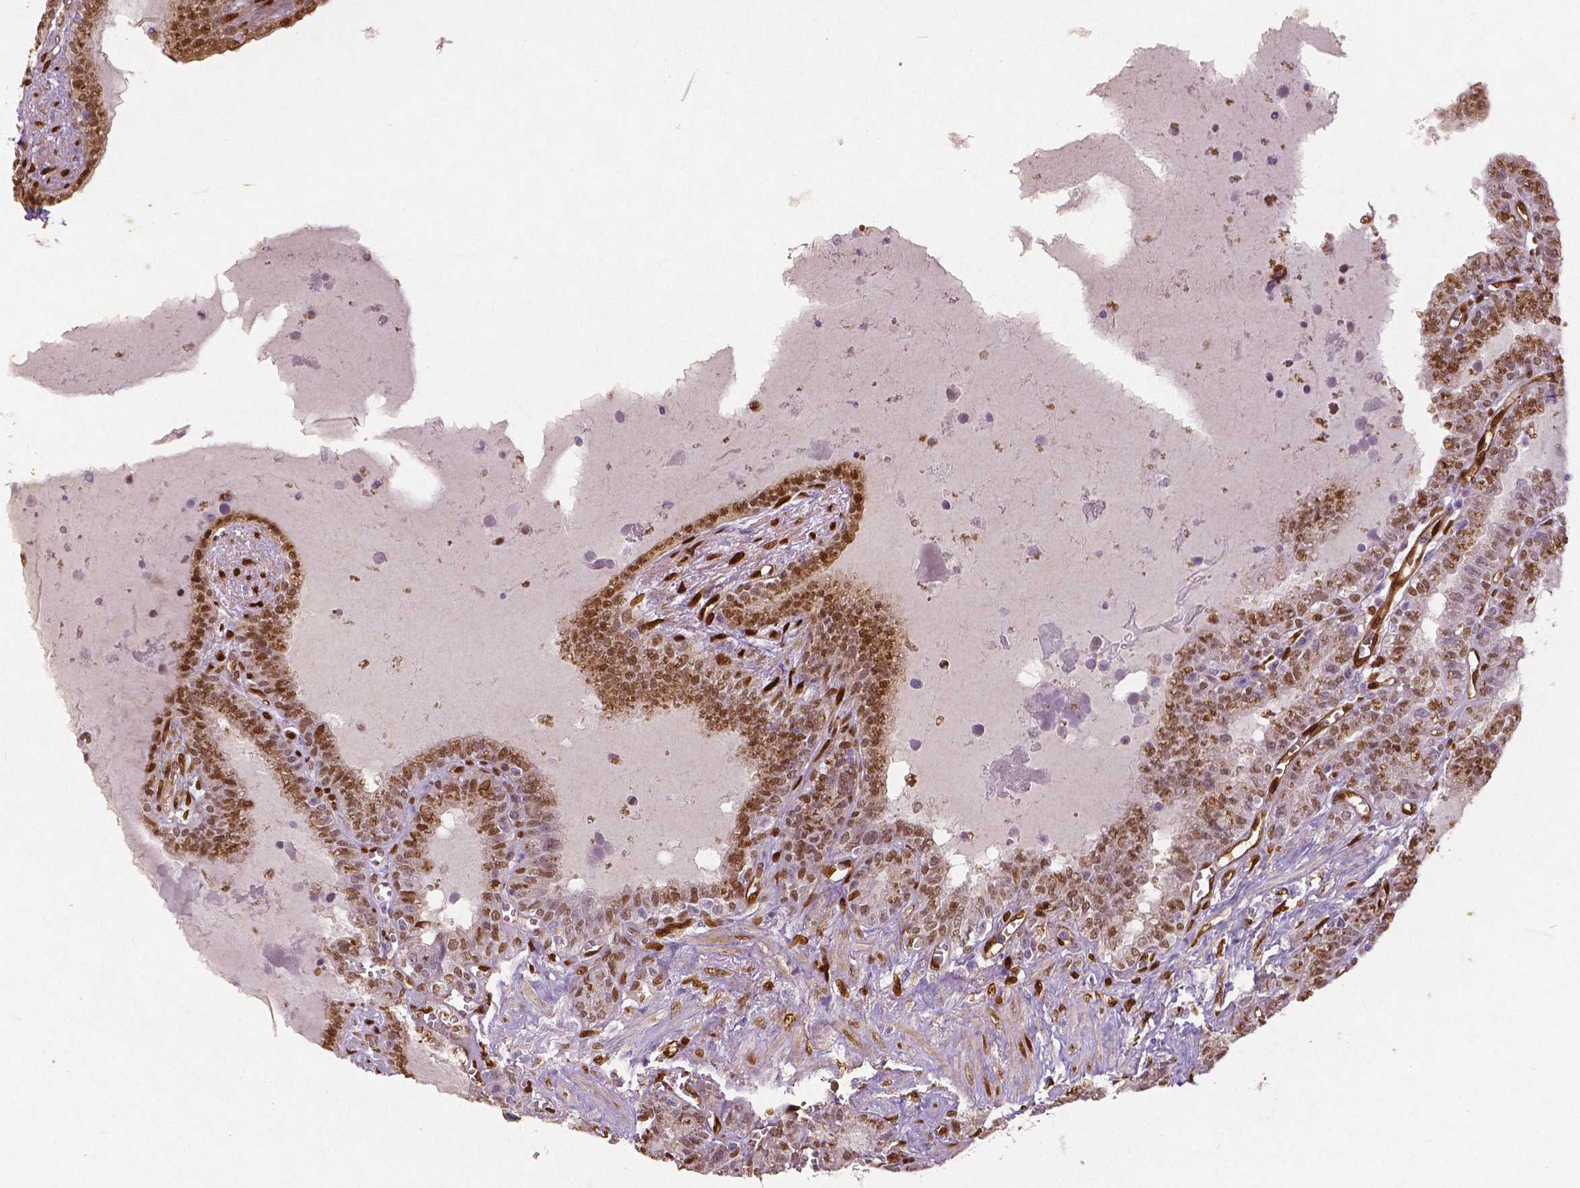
{"staining": {"intensity": "moderate", "quantity": "25%-75%", "location": "cytoplasmic/membranous,nuclear"}, "tissue": "seminal vesicle", "cell_type": "Glandular cells", "image_type": "normal", "snomed": [{"axis": "morphology", "description": "Normal tissue, NOS"}, {"axis": "morphology", "description": "Urothelial carcinoma, NOS"}, {"axis": "topography", "description": "Urinary bladder"}, {"axis": "topography", "description": "Seminal veicle"}], "caption": "Seminal vesicle stained with DAB (3,3'-diaminobenzidine) immunohistochemistry exhibits medium levels of moderate cytoplasmic/membranous,nuclear staining in about 25%-75% of glandular cells. Using DAB (brown) and hematoxylin (blue) stains, captured at high magnification using brightfield microscopy.", "gene": "WWTR1", "patient": {"sex": "male", "age": 76}}